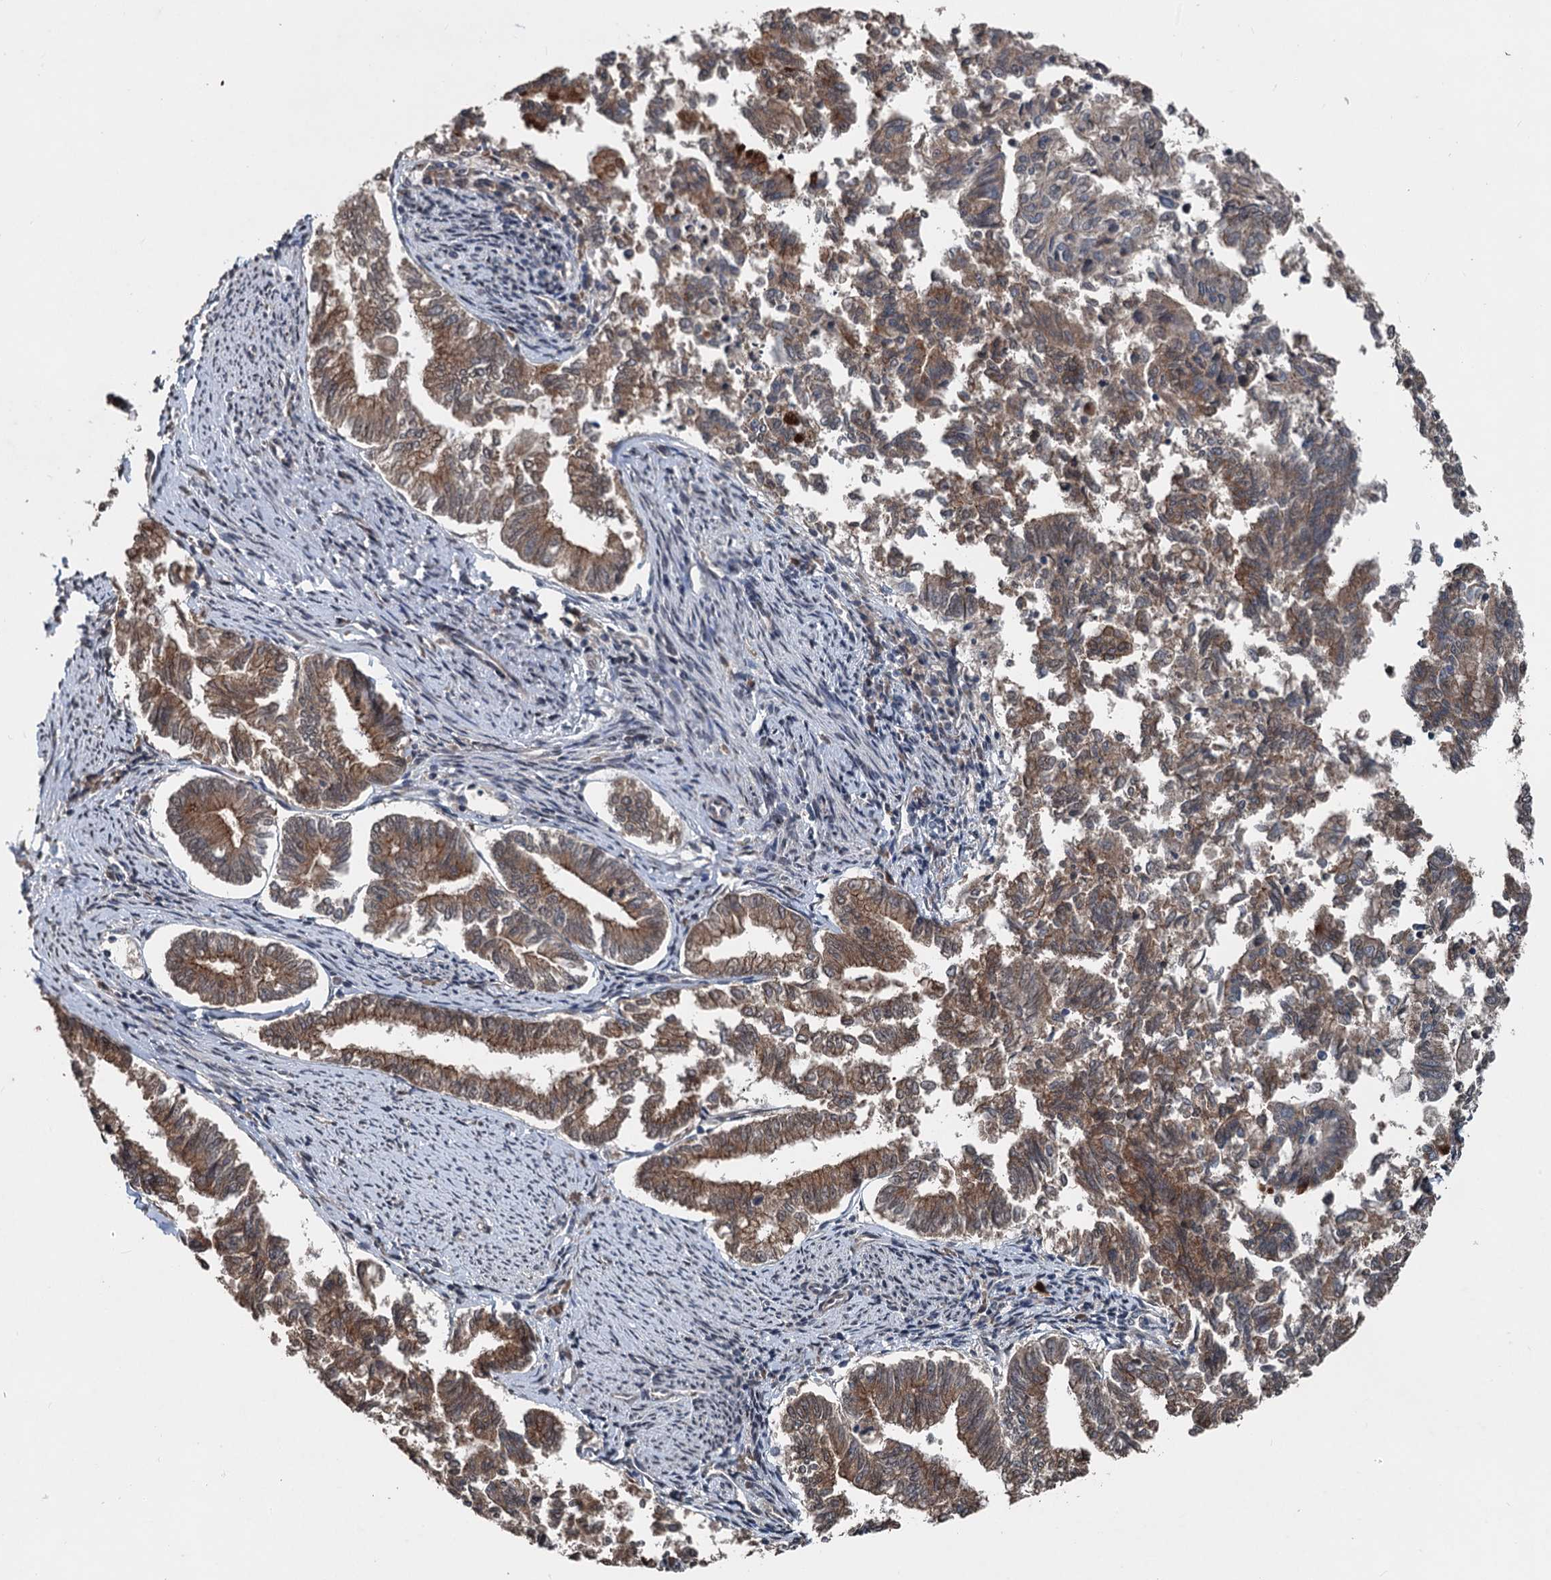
{"staining": {"intensity": "moderate", "quantity": ">75%", "location": "cytoplasmic/membranous"}, "tissue": "endometrial cancer", "cell_type": "Tumor cells", "image_type": "cancer", "snomed": [{"axis": "morphology", "description": "Adenocarcinoma, NOS"}, {"axis": "topography", "description": "Endometrium"}], "caption": "Protein expression analysis of endometrial cancer (adenocarcinoma) exhibits moderate cytoplasmic/membranous positivity in about >75% of tumor cells.", "gene": "N4BP2L2", "patient": {"sex": "female", "age": 79}}